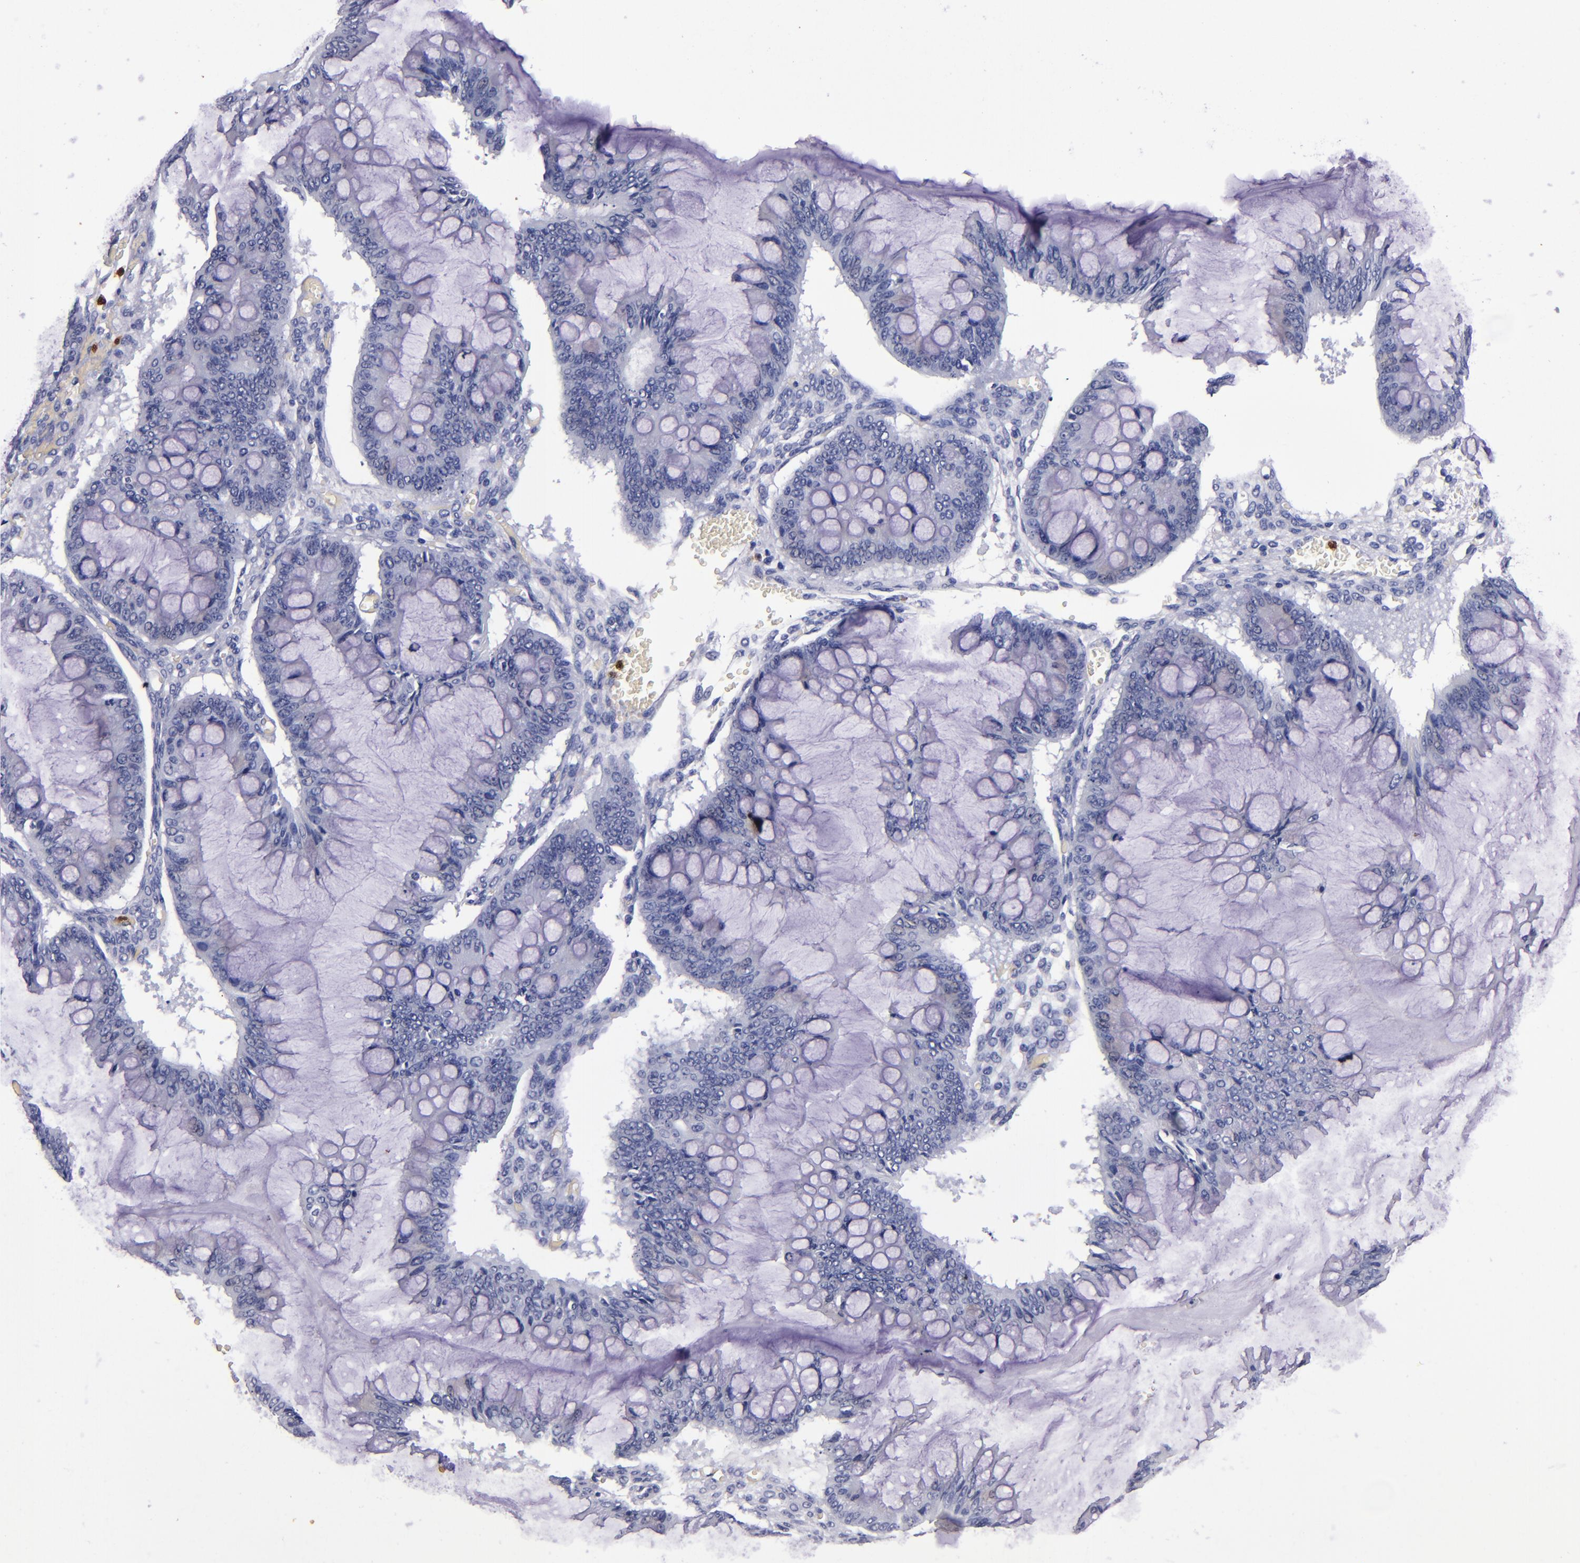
{"staining": {"intensity": "negative", "quantity": "none", "location": "none"}, "tissue": "ovarian cancer", "cell_type": "Tumor cells", "image_type": "cancer", "snomed": [{"axis": "morphology", "description": "Cystadenocarcinoma, mucinous, NOS"}, {"axis": "topography", "description": "Ovary"}], "caption": "Tumor cells are negative for protein expression in human ovarian cancer.", "gene": "S100A8", "patient": {"sex": "female", "age": 73}}